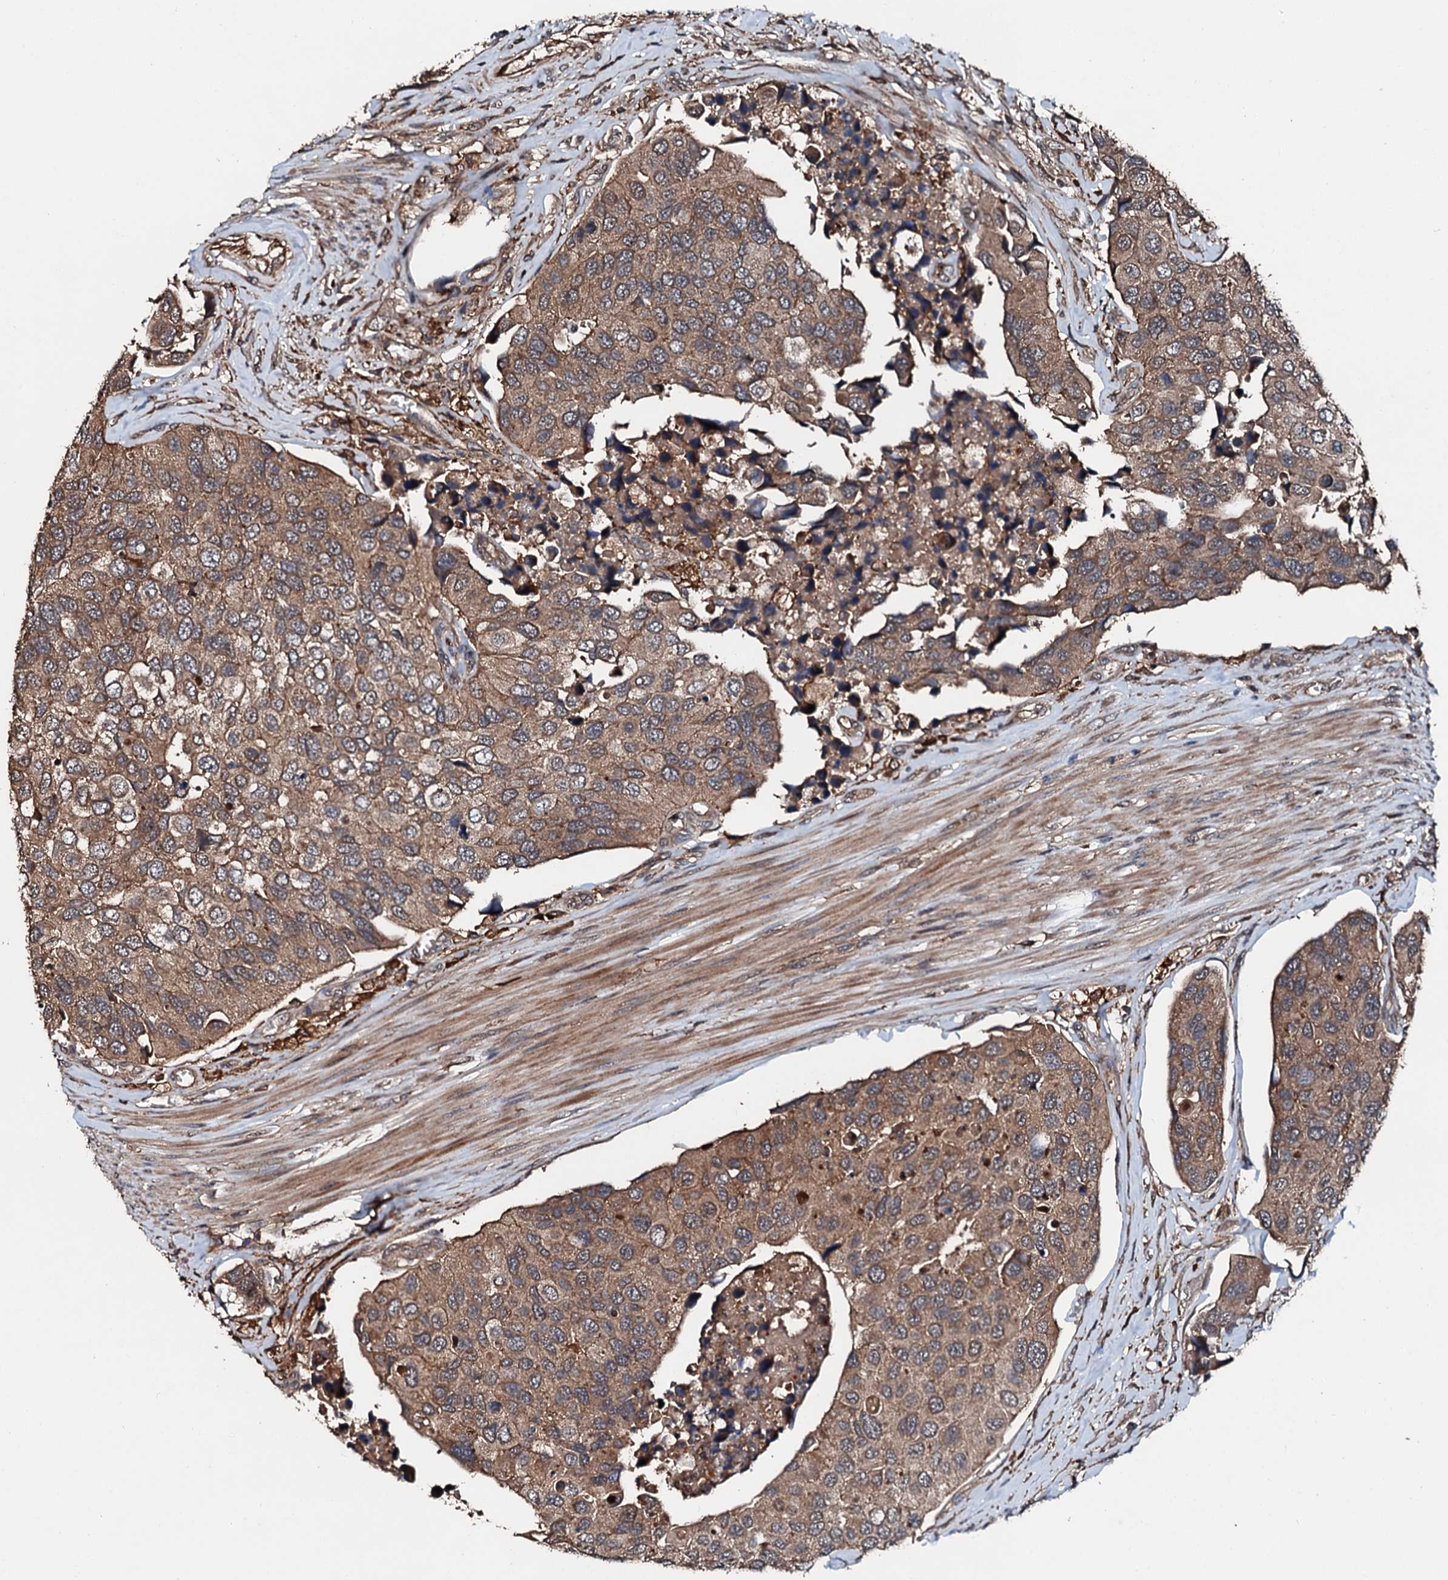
{"staining": {"intensity": "moderate", "quantity": ">75%", "location": "cytoplasmic/membranous"}, "tissue": "urothelial cancer", "cell_type": "Tumor cells", "image_type": "cancer", "snomed": [{"axis": "morphology", "description": "Urothelial carcinoma, High grade"}, {"axis": "topography", "description": "Urinary bladder"}], "caption": "A high-resolution histopathology image shows IHC staining of high-grade urothelial carcinoma, which exhibits moderate cytoplasmic/membranous positivity in about >75% of tumor cells.", "gene": "FGD4", "patient": {"sex": "male", "age": 74}}